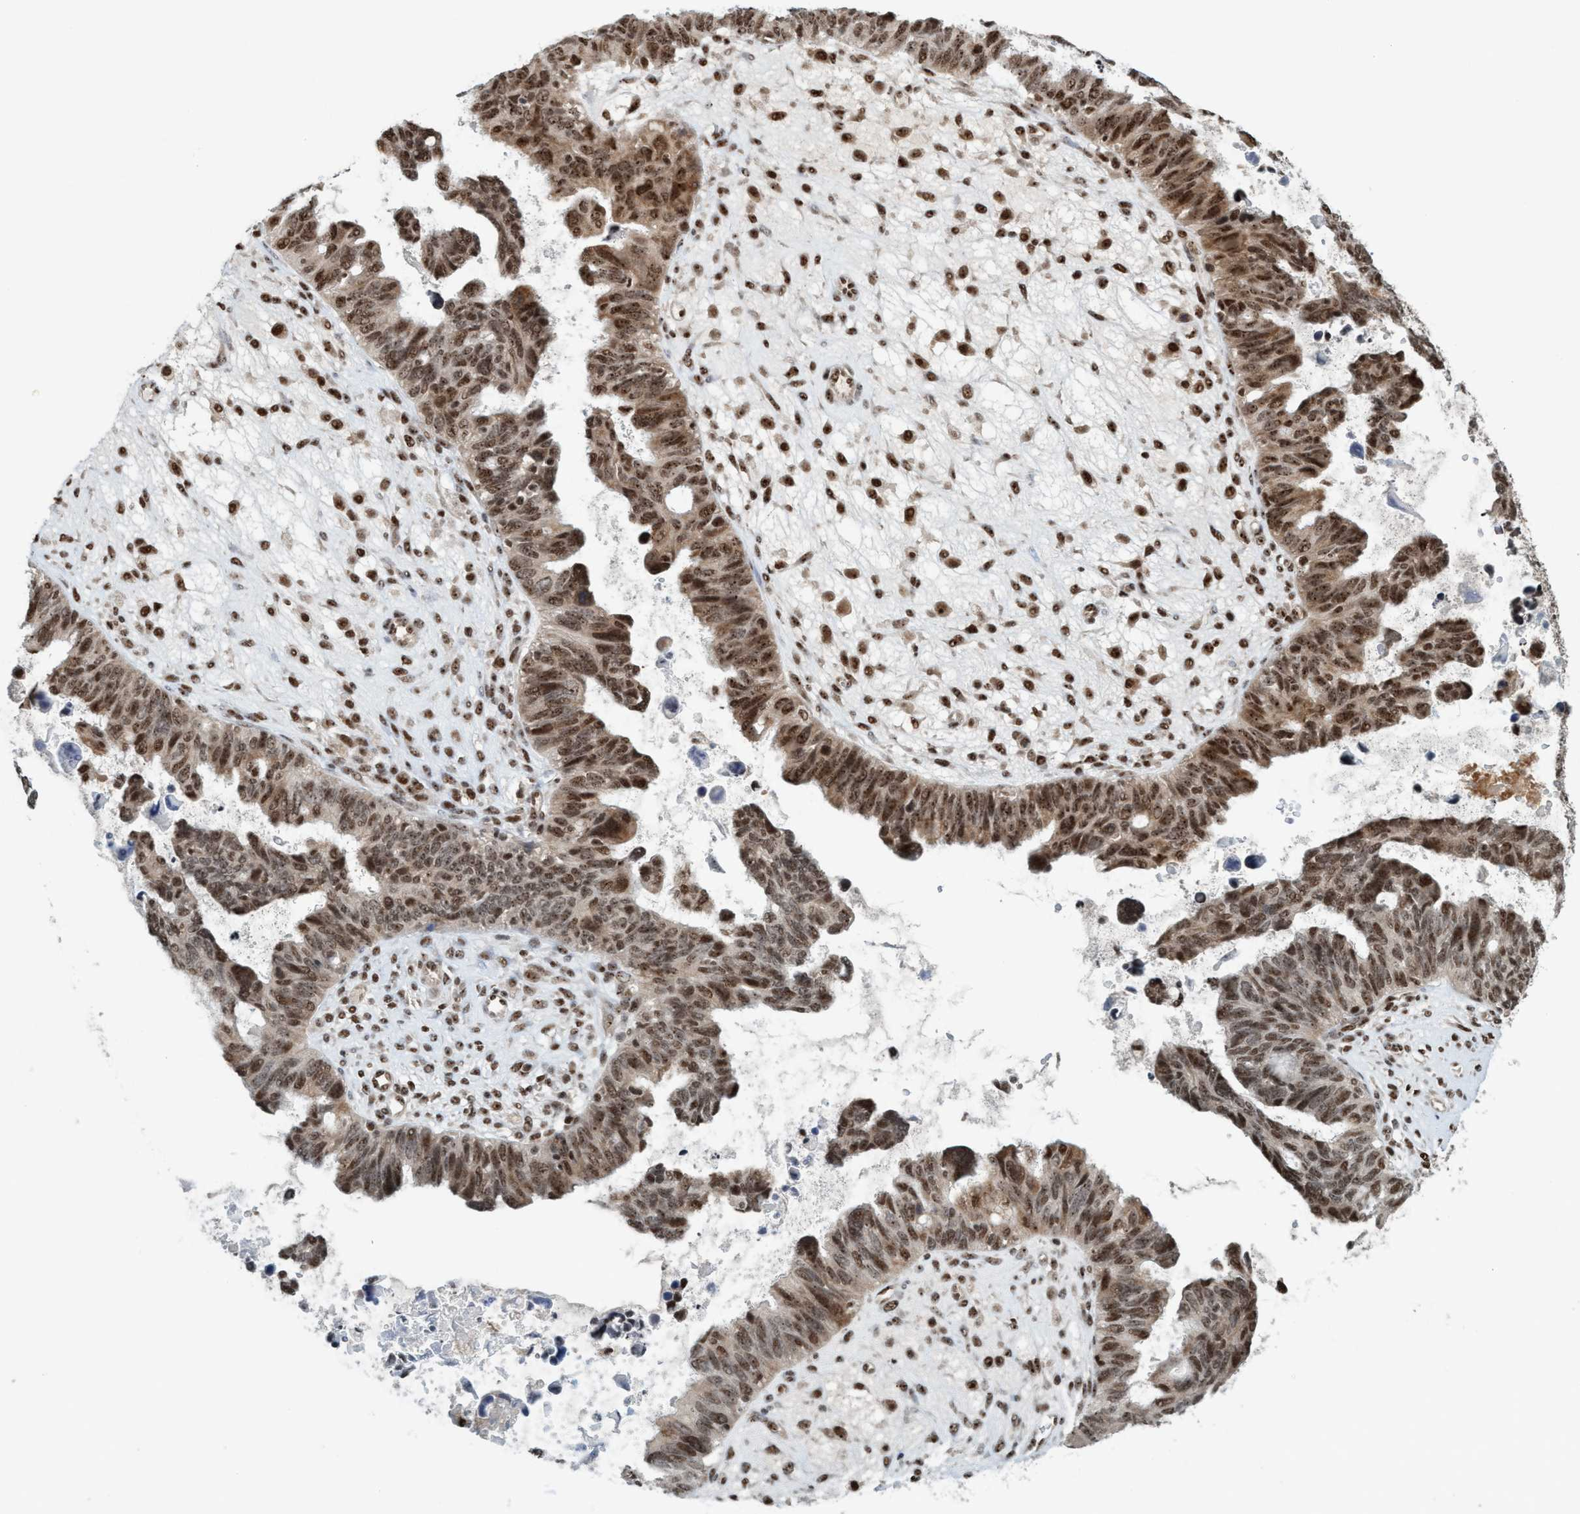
{"staining": {"intensity": "strong", "quantity": ">75%", "location": "nuclear"}, "tissue": "ovarian cancer", "cell_type": "Tumor cells", "image_type": "cancer", "snomed": [{"axis": "morphology", "description": "Cystadenocarcinoma, serous, NOS"}, {"axis": "topography", "description": "Ovary"}], "caption": "Immunohistochemical staining of ovarian serous cystadenocarcinoma displays high levels of strong nuclear protein positivity in approximately >75% of tumor cells.", "gene": "SMCR8", "patient": {"sex": "female", "age": 79}}